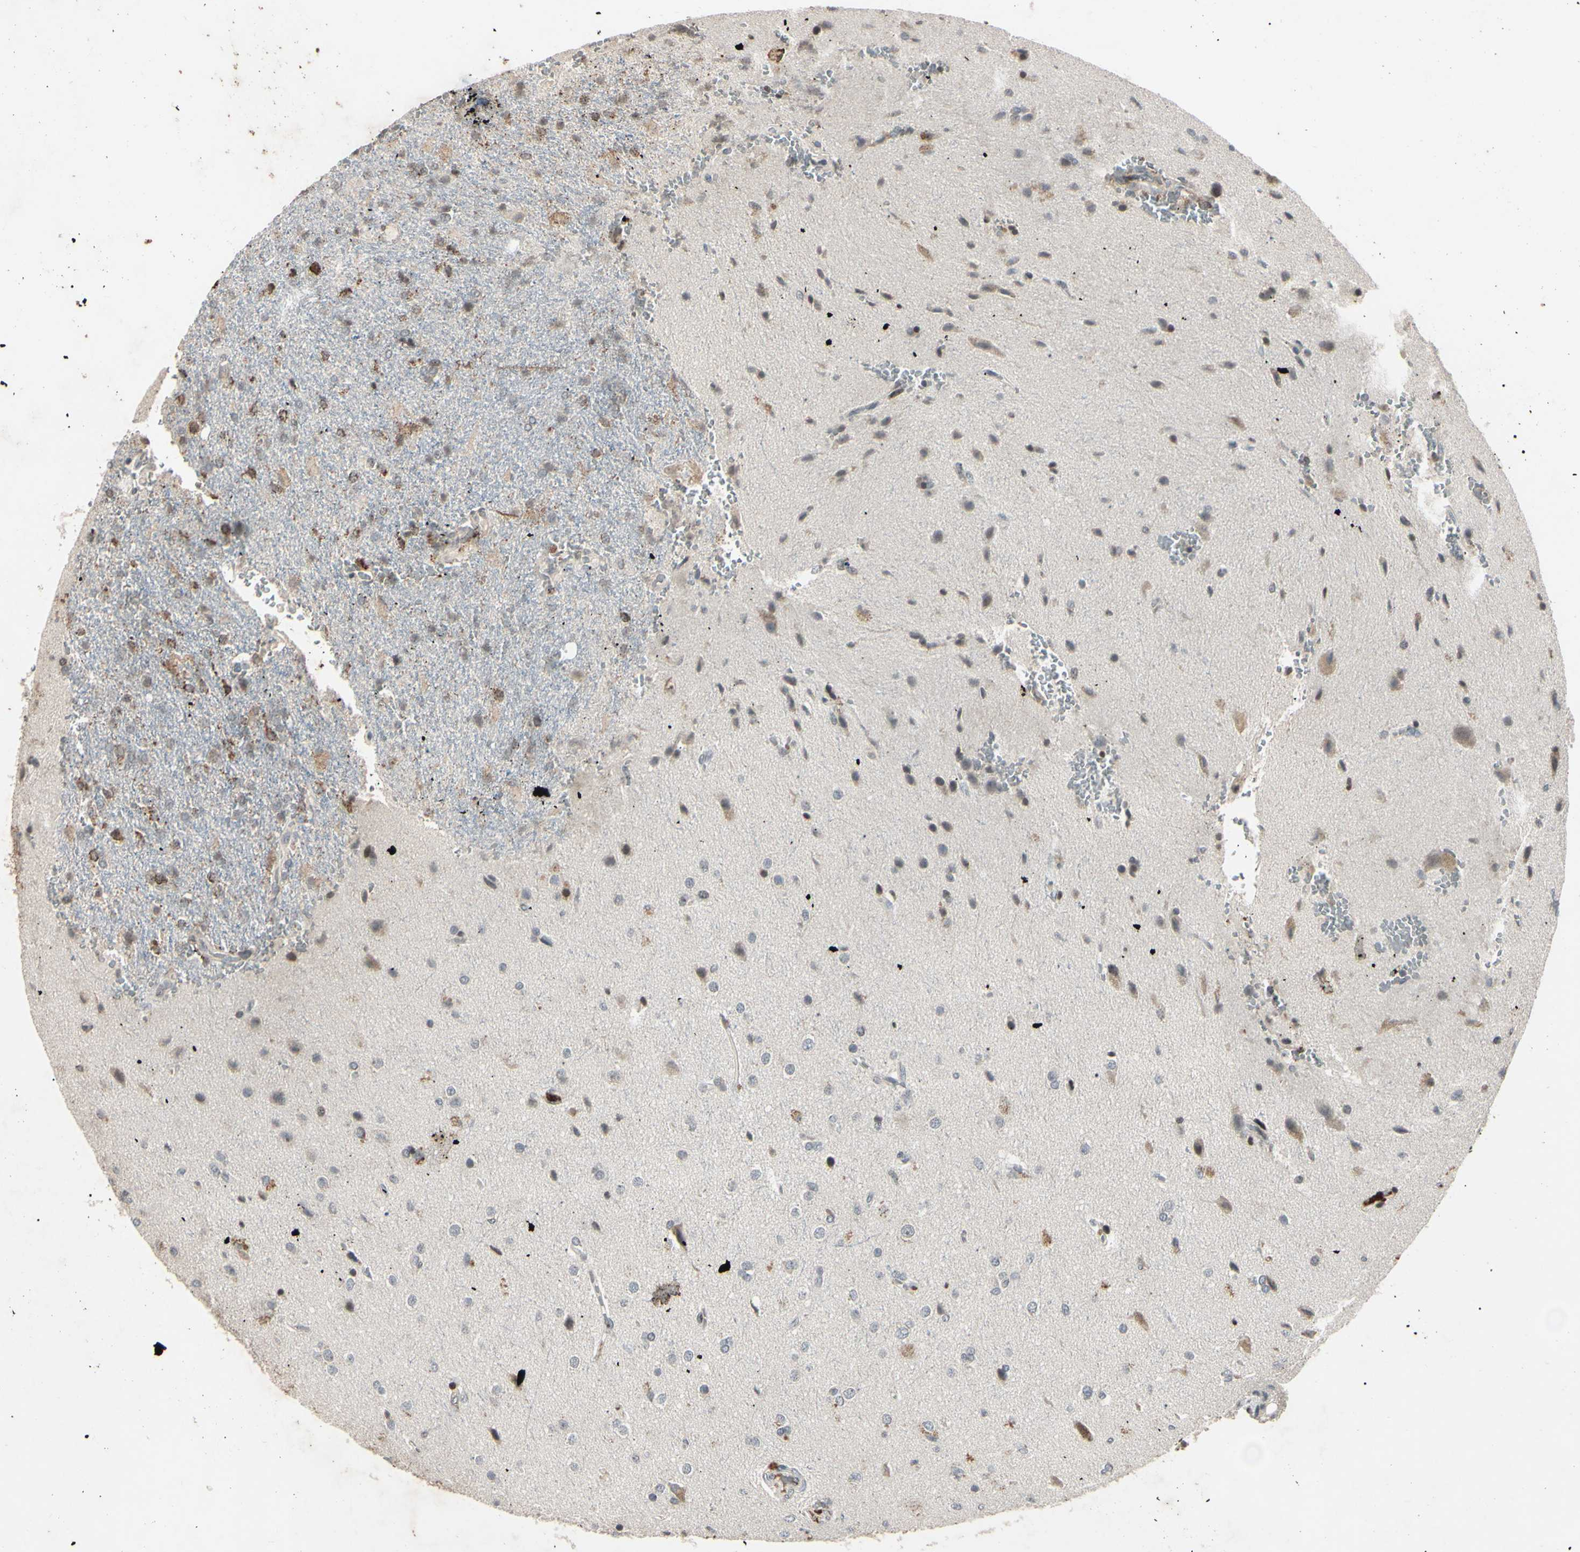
{"staining": {"intensity": "moderate", "quantity": "<25%", "location": "cytoplasmic/membranous"}, "tissue": "glioma", "cell_type": "Tumor cells", "image_type": "cancer", "snomed": [{"axis": "morphology", "description": "Glioma, malignant, High grade"}, {"axis": "topography", "description": "Brain"}], "caption": "Brown immunohistochemical staining in human malignant glioma (high-grade) shows moderate cytoplasmic/membranous expression in approximately <25% of tumor cells. Using DAB (3,3'-diaminobenzidine) (brown) and hematoxylin (blue) stains, captured at high magnification using brightfield microscopy.", "gene": "AEBP1", "patient": {"sex": "male", "age": 71}}